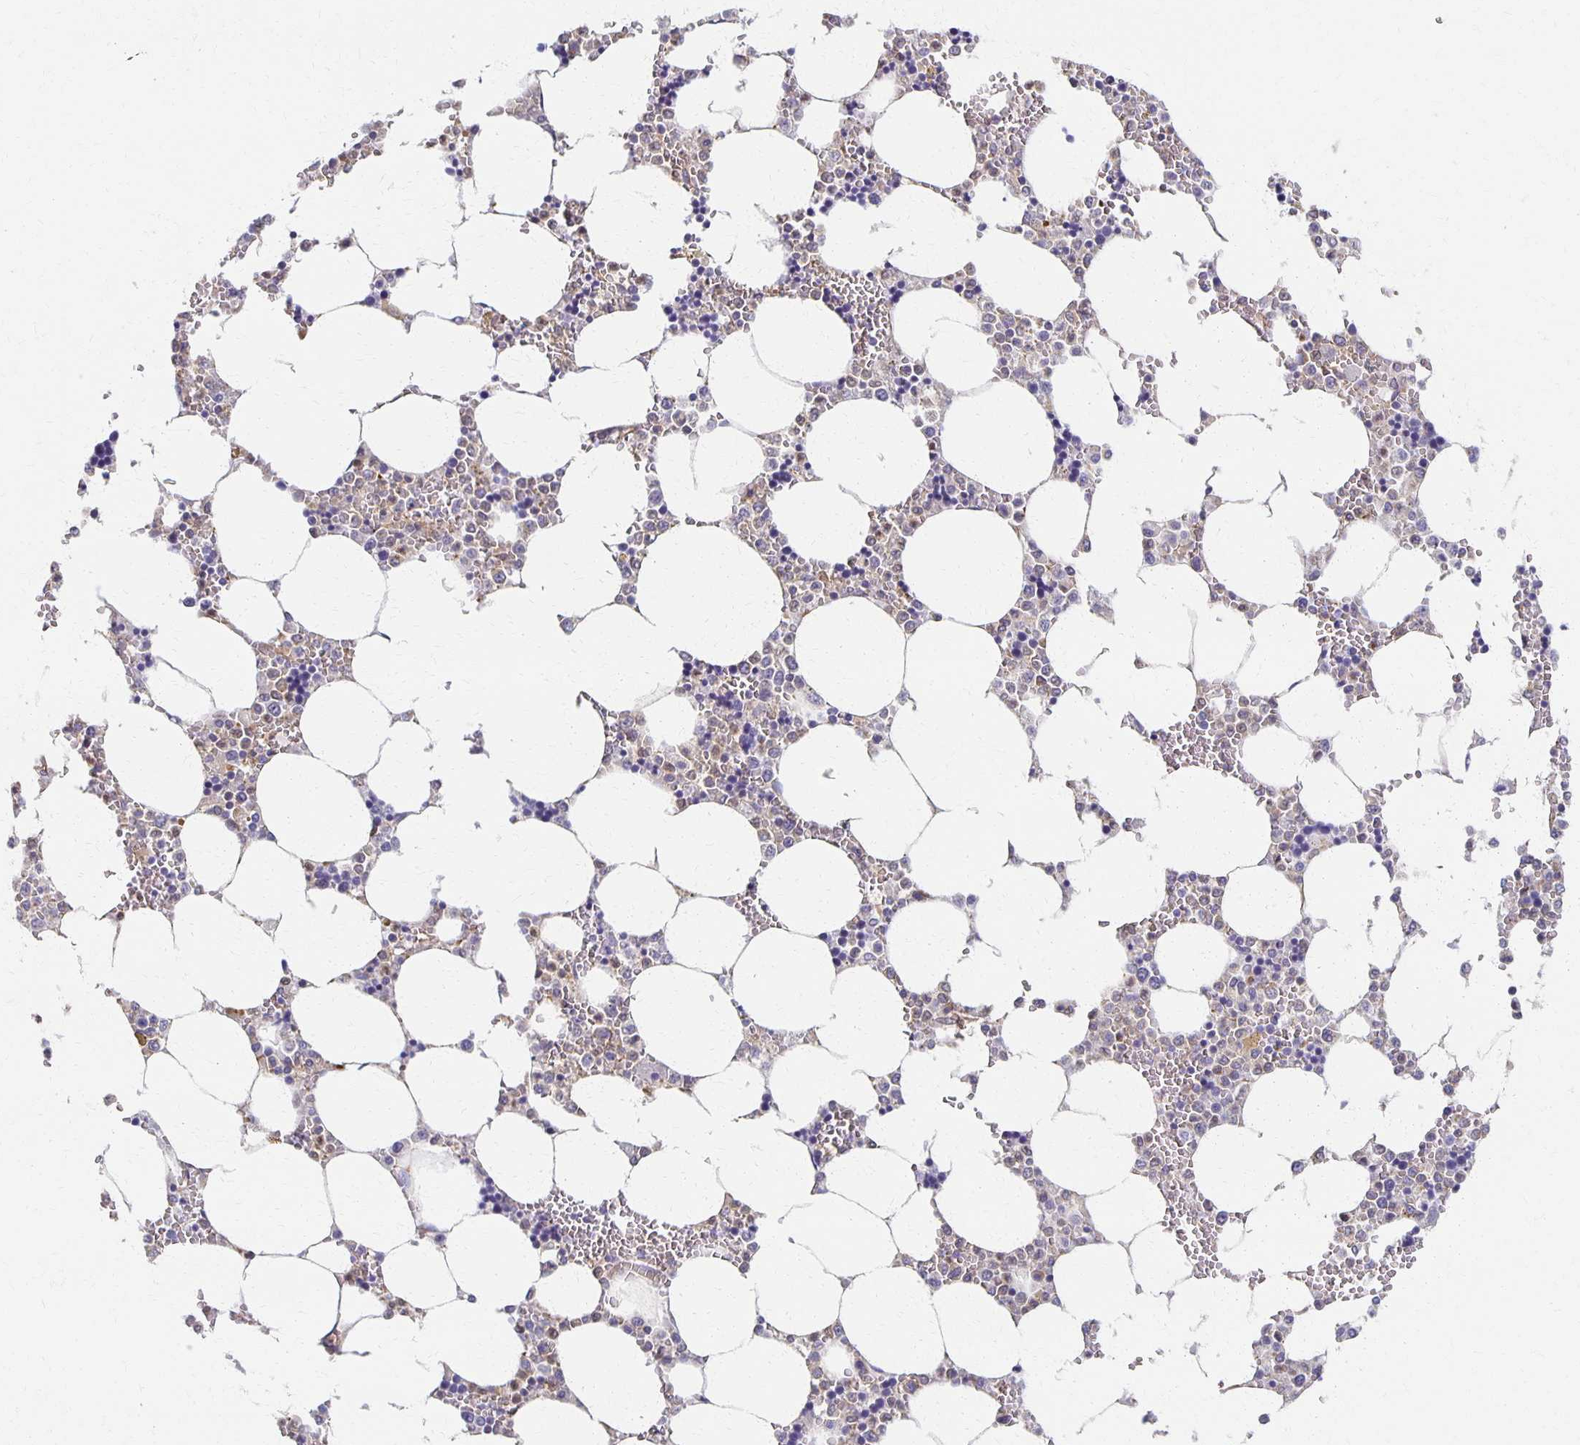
{"staining": {"intensity": "weak", "quantity": "<25%", "location": "cytoplasmic/membranous"}, "tissue": "bone marrow", "cell_type": "Hematopoietic cells", "image_type": "normal", "snomed": [{"axis": "morphology", "description": "Normal tissue, NOS"}, {"axis": "topography", "description": "Bone marrow"}], "caption": "Protein analysis of benign bone marrow displays no significant staining in hematopoietic cells.", "gene": "SORL1", "patient": {"sex": "male", "age": 64}}